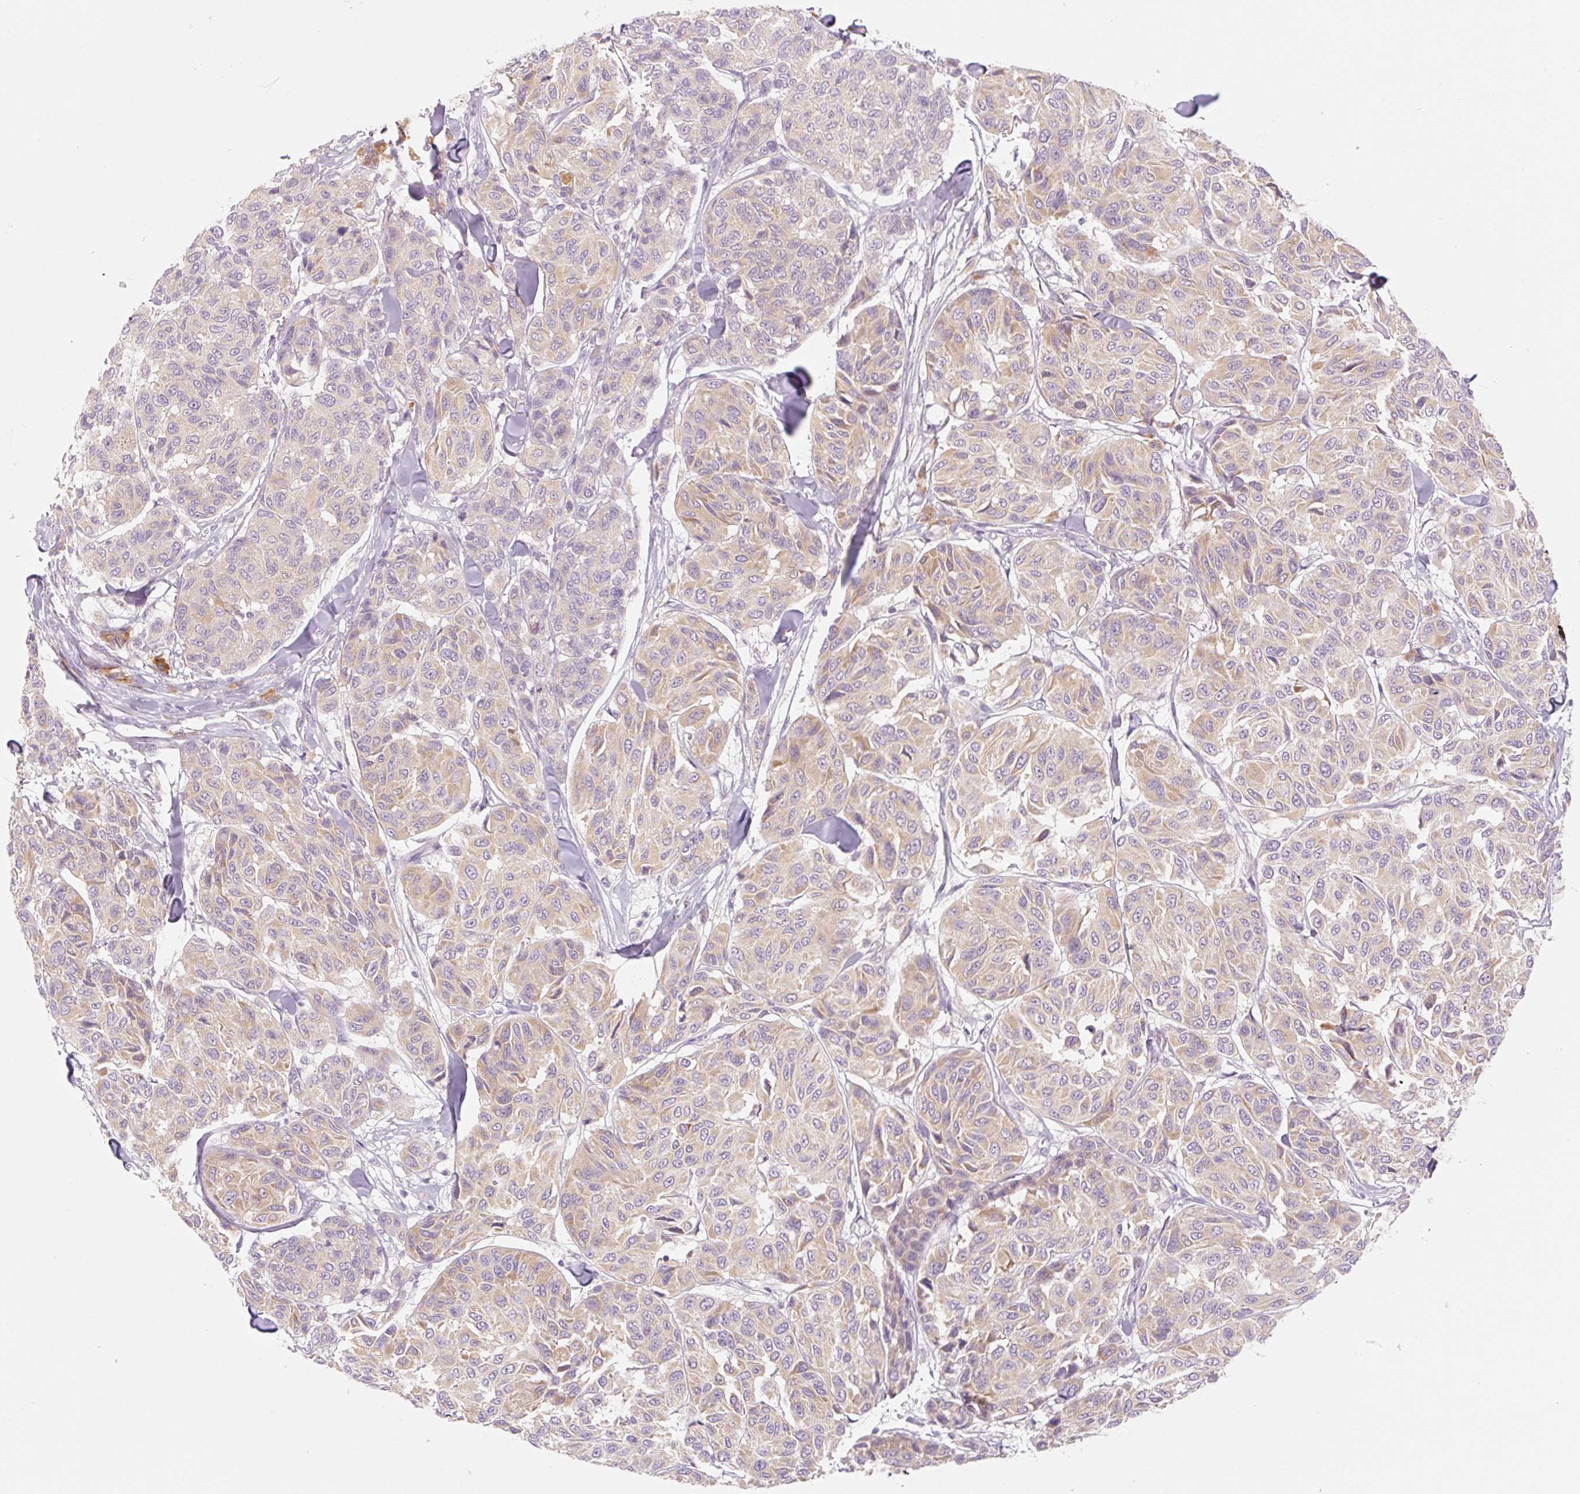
{"staining": {"intensity": "weak", "quantity": ">75%", "location": "cytoplasmic/membranous"}, "tissue": "melanoma", "cell_type": "Tumor cells", "image_type": "cancer", "snomed": [{"axis": "morphology", "description": "Malignant melanoma, NOS"}, {"axis": "topography", "description": "Skin"}], "caption": "Immunohistochemistry image of neoplastic tissue: malignant melanoma stained using immunohistochemistry (IHC) demonstrates low levels of weak protein expression localized specifically in the cytoplasmic/membranous of tumor cells, appearing as a cytoplasmic/membranous brown color.", "gene": "MYO1D", "patient": {"sex": "female", "age": 66}}